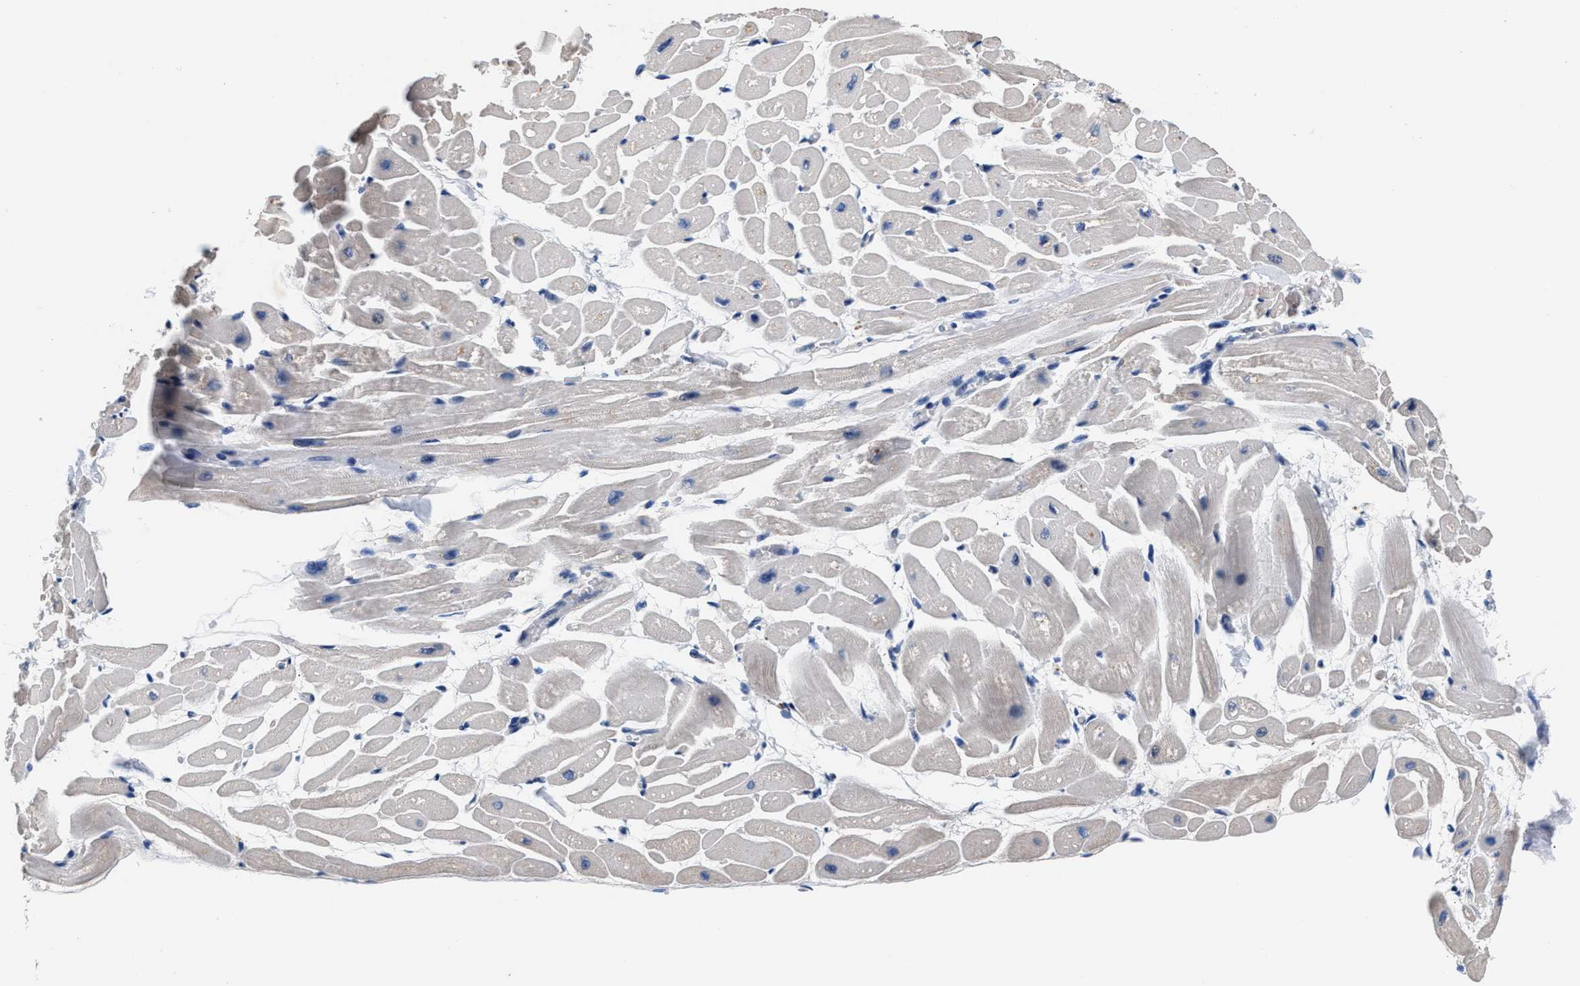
{"staining": {"intensity": "moderate", "quantity": "<25%", "location": "cytoplasmic/membranous"}, "tissue": "heart muscle", "cell_type": "Cardiomyocytes", "image_type": "normal", "snomed": [{"axis": "morphology", "description": "Normal tissue, NOS"}, {"axis": "topography", "description": "Heart"}], "caption": "A photomicrograph of human heart muscle stained for a protein demonstrates moderate cytoplasmic/membranous brown staining in cardiomyocytes. (brown staining indicates protein expression, while blue staining denotes nuclei).", "gene": "GSTM1", "patient": {"sex": "male", "age": 45}}